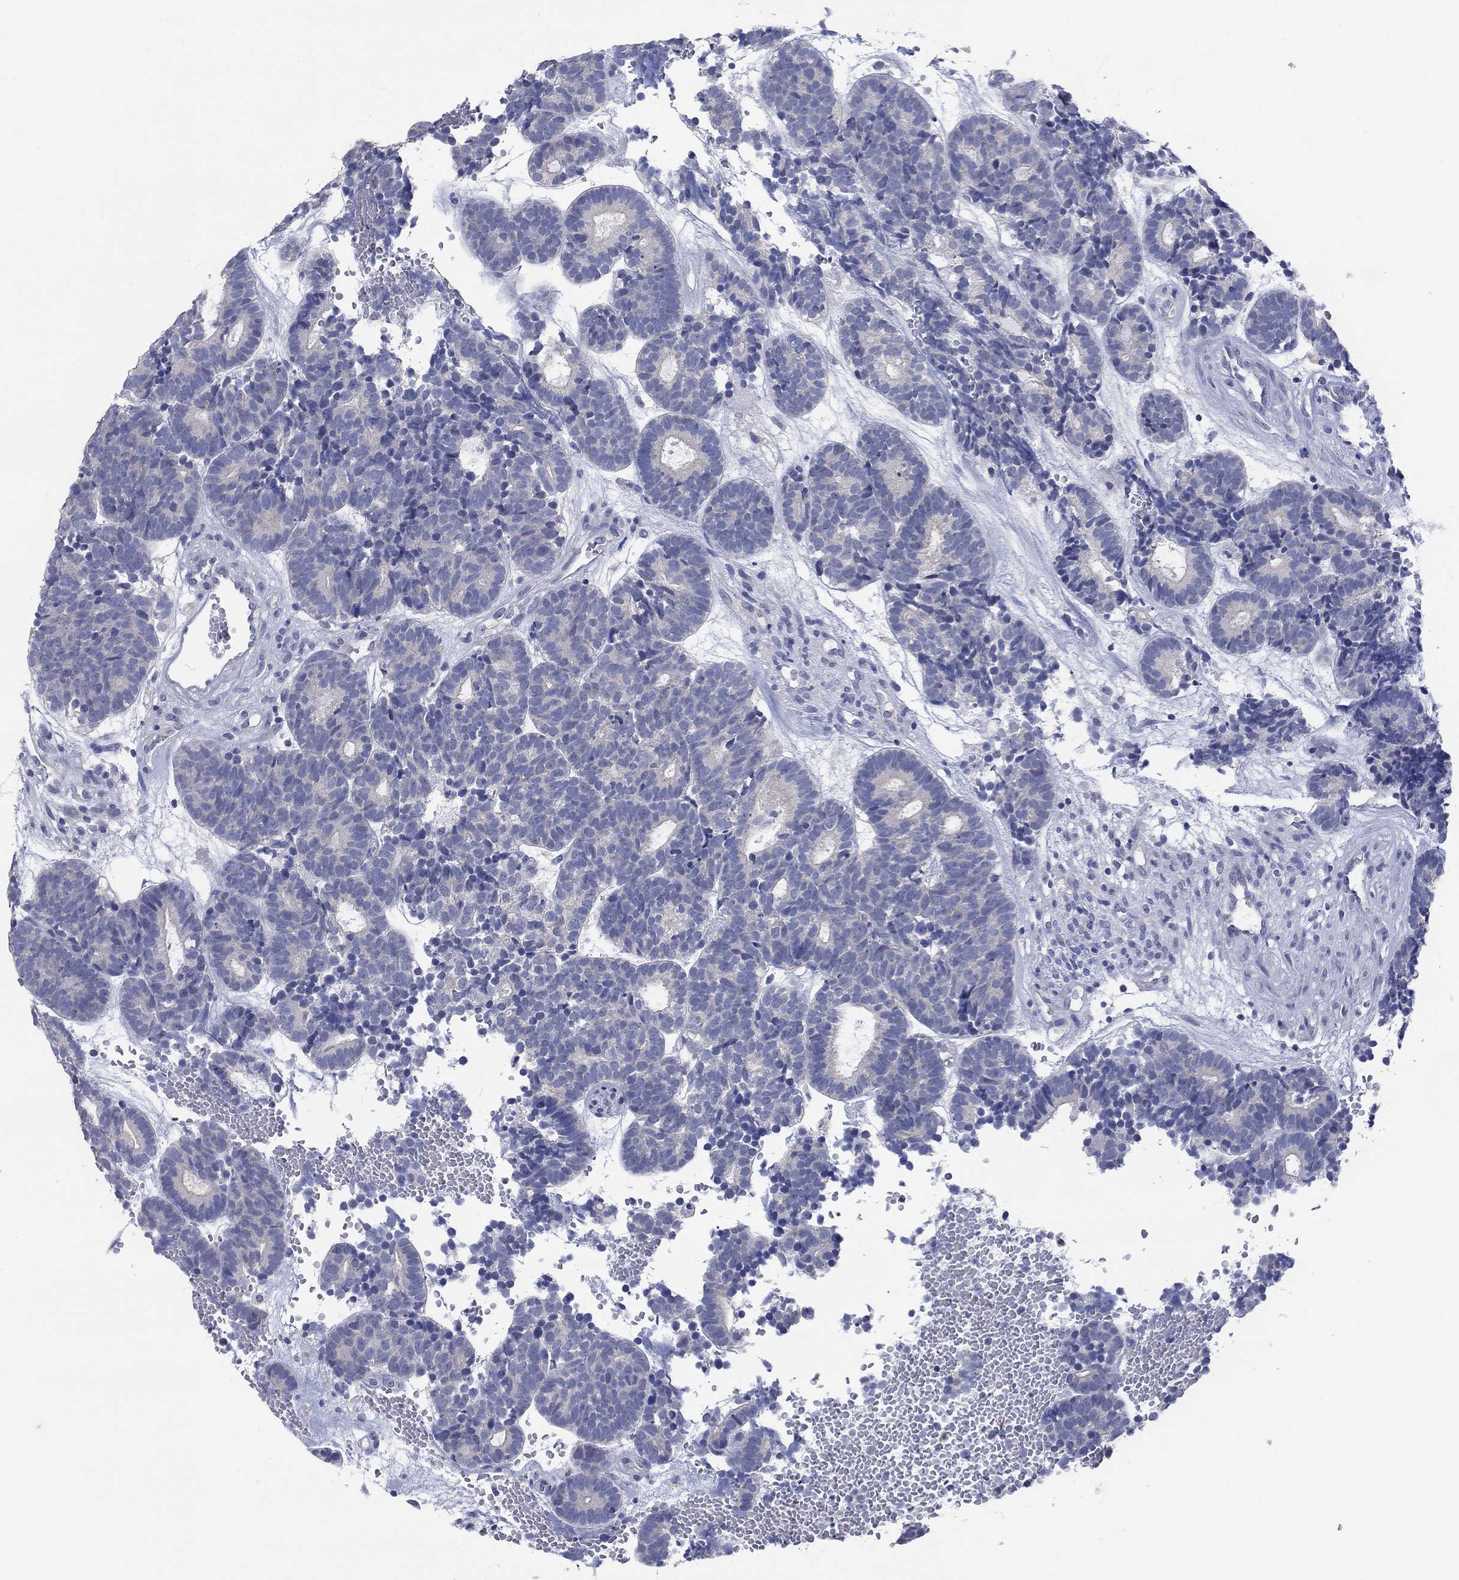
{"staining": {"intensity": "negative", "quantity": "none", "location": "none"}, "tissue": "head and neck cancer", "cell_type": "Tumor cells", "image_type": "cancer", "snomed": [{"axis": "morphology", "description": "Adenocarcinoma, NOS"}, {"axis": "topography", "description": "Head-Neck"}], "caption": "This is an immunohistochemistry image of head and neck adenocarcinoma. There is no positivity in tumor cells.", "gene": "FER1L6", "patient": {"sex": "female", "age": 81}}